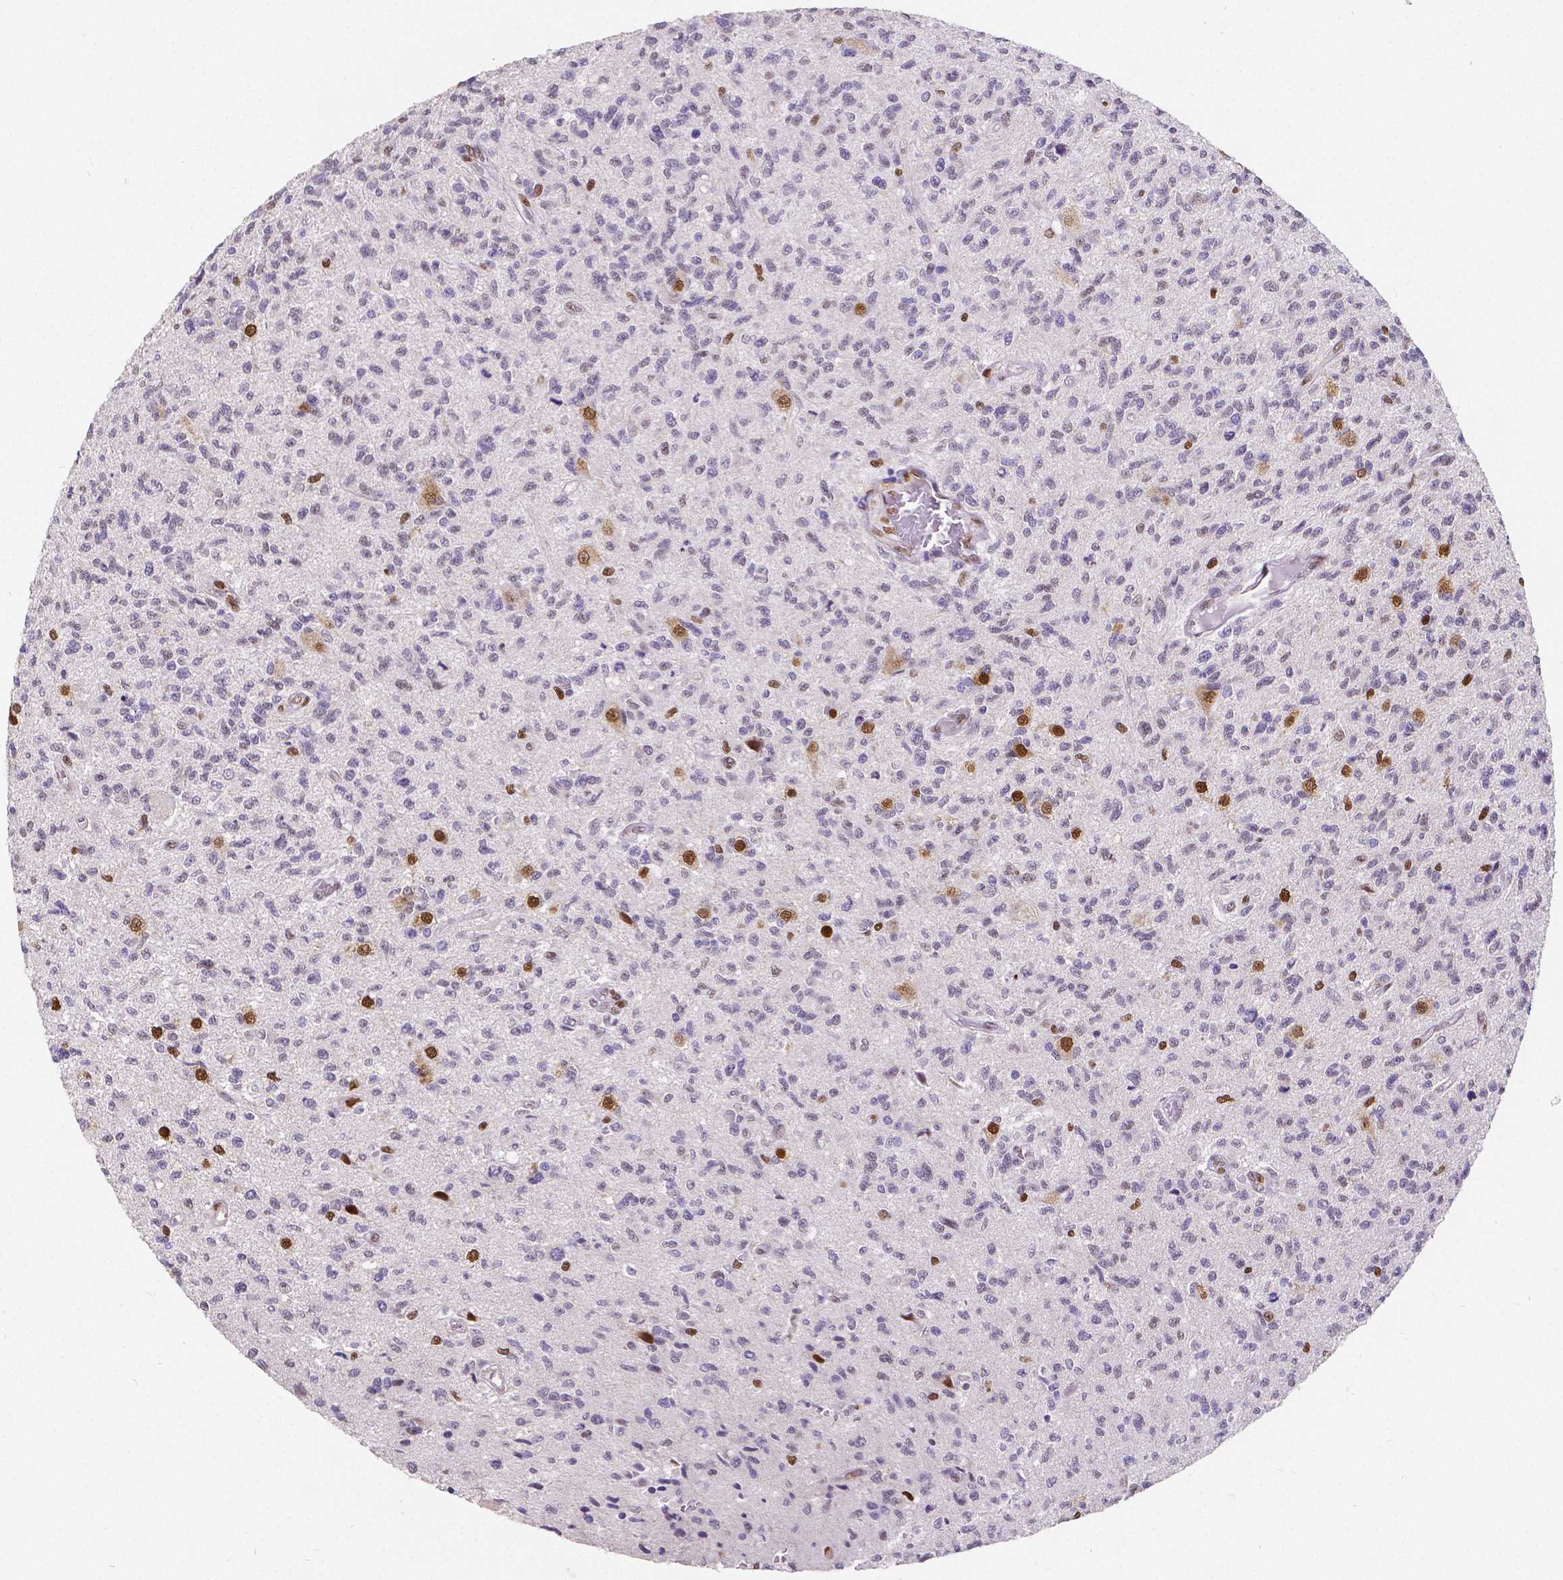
{"staining": {"intensity": "strong", "quantity": "<25%", "location": "nuclear"}, "tissue": "glioma", "cell_type": "Tumor cells", "image_type": "cancer", "snomed": [{"axis": "morphology", "description": "Glioma, malignant, High grade"}, {"axis": "topography", "description": "Brain"}], "caption": "Brown immunohistochemical staining in malignant glioma (high-grade) exhibits strong nuclear positivity in approximately <25% of tumor cells. (Stains: DAB (3,3'-diaminobenzidine) in brown, nuclei in blue, Microscopy: brightfield microscopy at high magnification).", "gene": "MEF2C", "patient": {"sex": "male", "age": 56}}